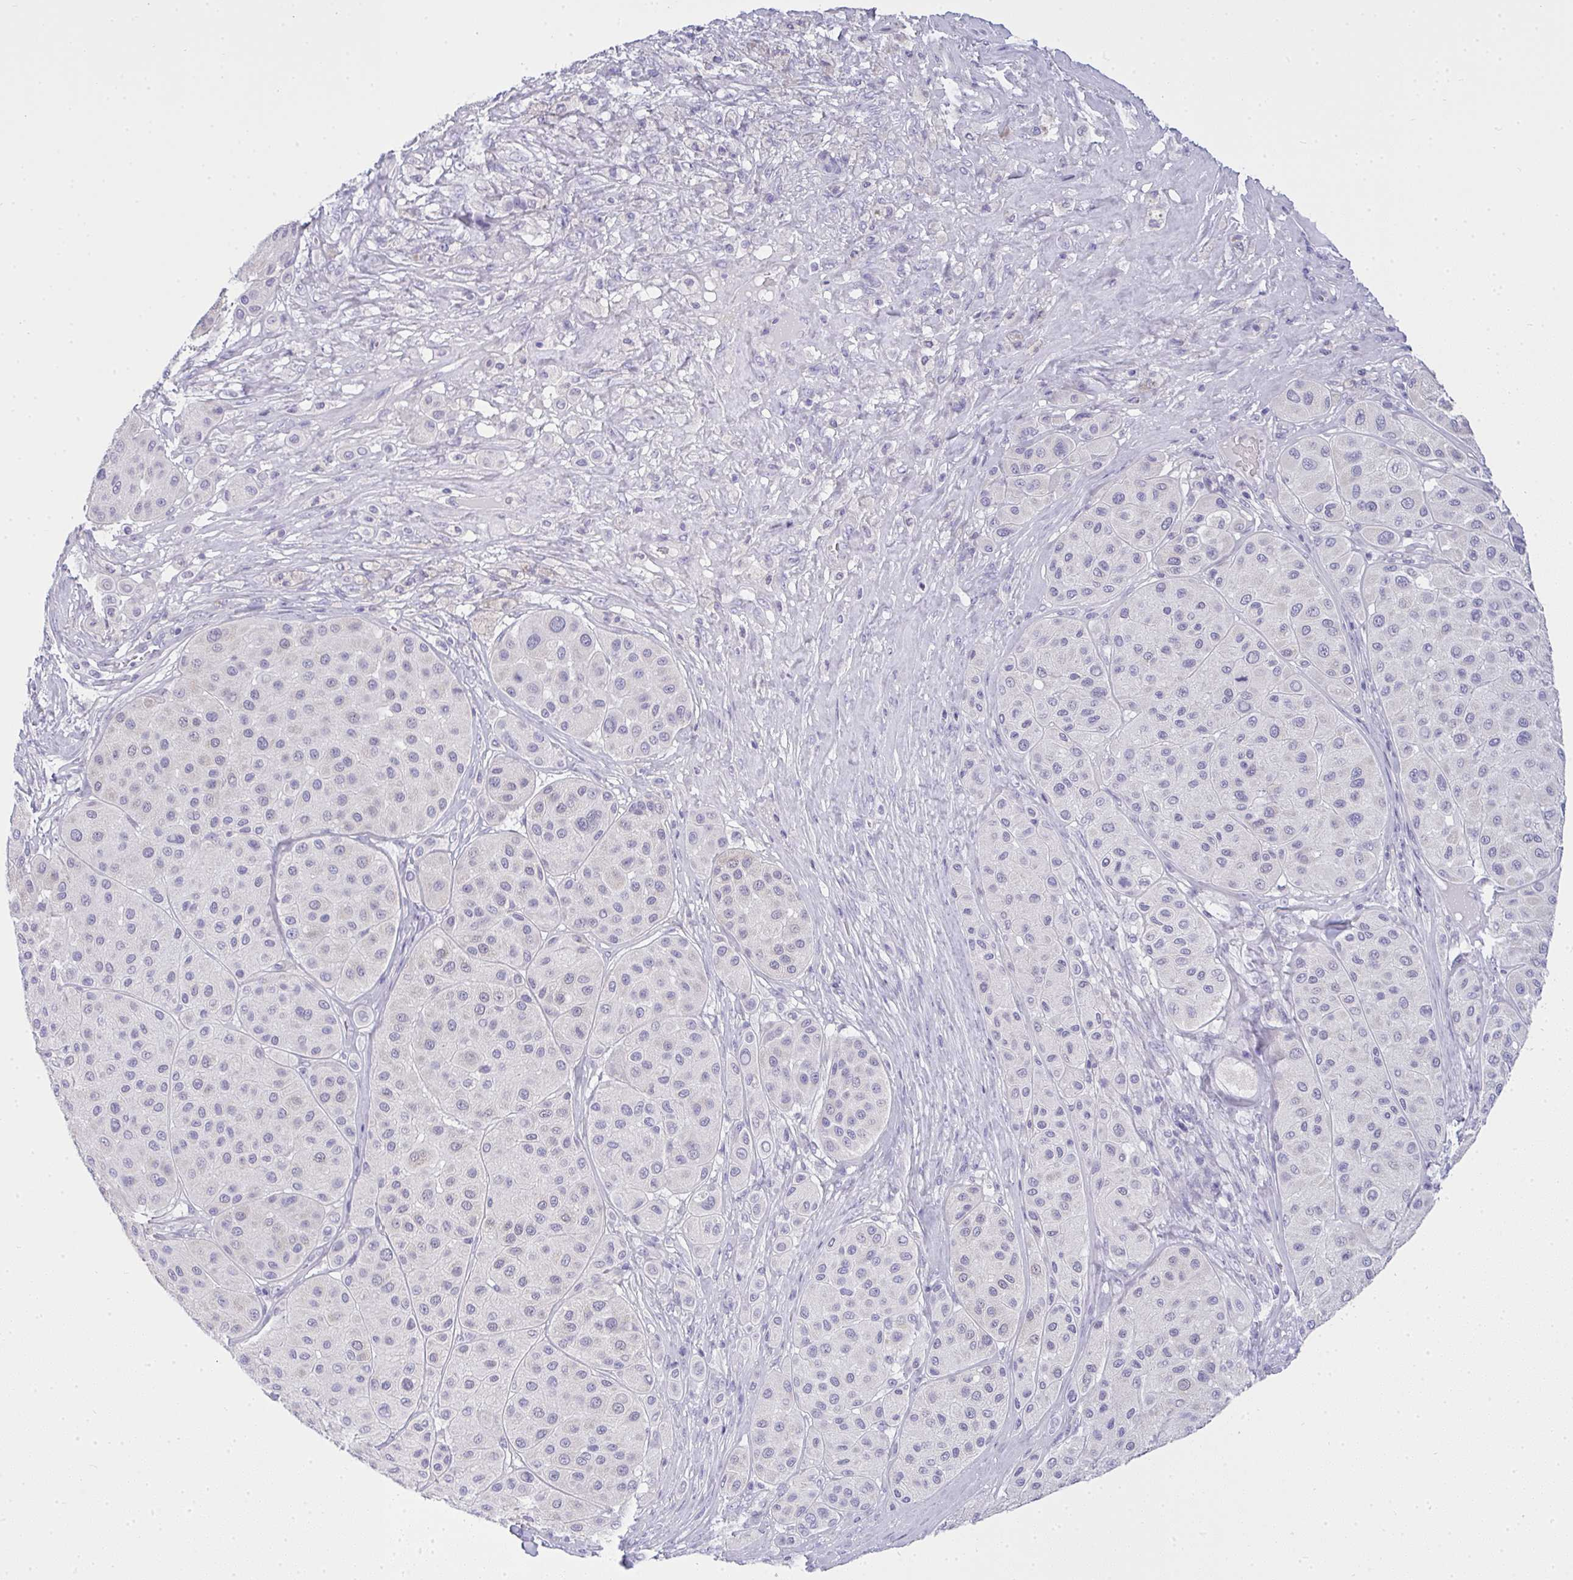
{"staining": {"intensity": "negative", "quantity": "none", "location": "none"}, "tissue": "melanoma", "cell_type": "Tumor cells", "image_type": "cancer", "snomed": [{"axis": "morphology", "description": "Malignant melanoma, Metastatic site"}, {"axis": "topography", "description": "Smooth muscle"}], "caption": "Melanoma was stained to show a protein in brown. There is no significant positivity in tumor cells. Nuclei are stained in blue.", "gene": "GSDMB", "patient": {"sex": "male", "age": 41}}